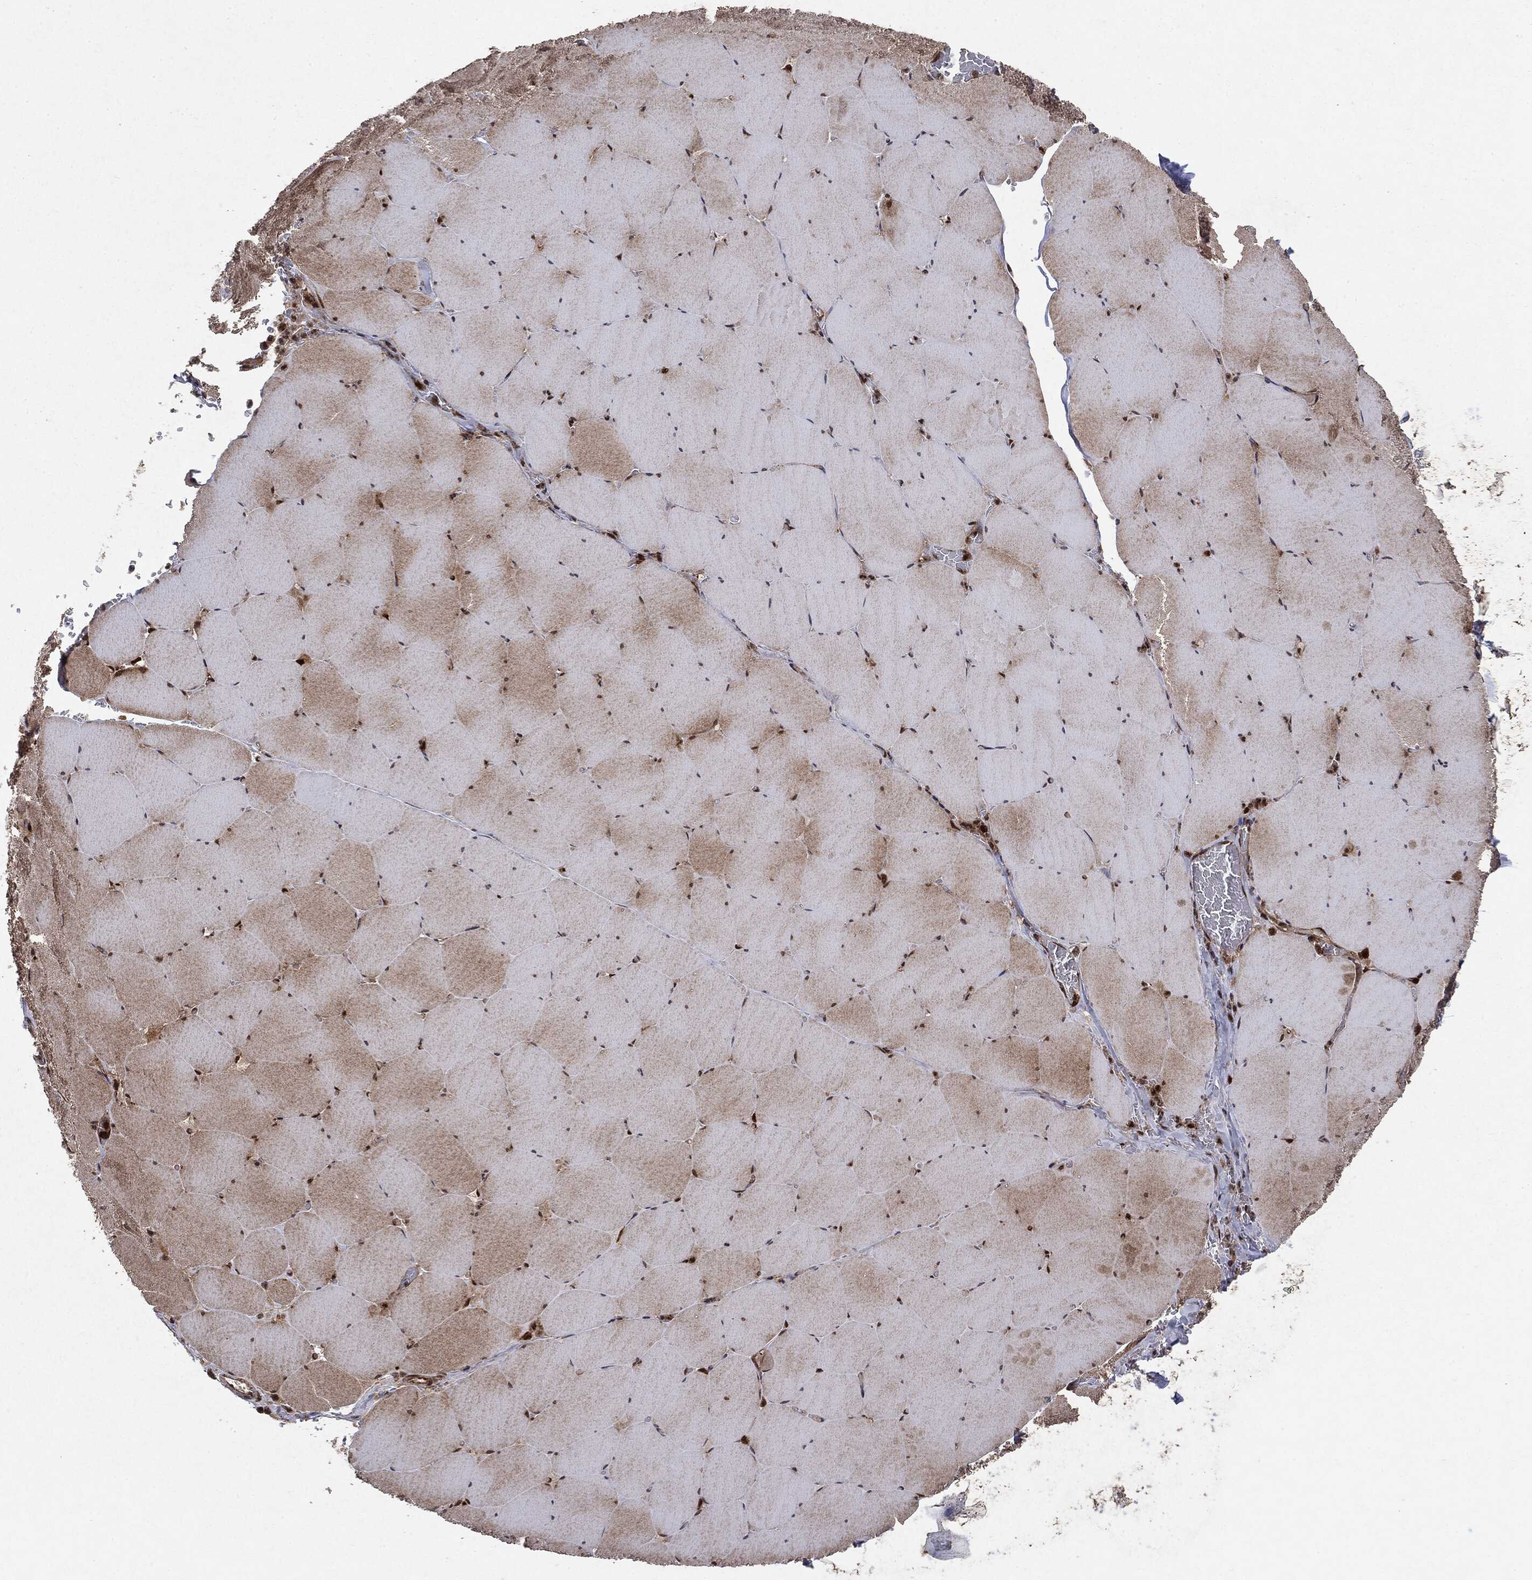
{"staining": {"intensity": "moderate", "quantity": "25%-75%", "location": "cytoplasmic/membranous"}, "tissue": "skeletal muscle", "cell_type": "Myocytes", "image_type": "normal", "snomed": [{"axis": "morphology", "description": "Normal tissue, NOS"}, {"axis": "morphology", "description": "Malignant melanoma, Metastatic site"}, {"axis": "topography", "description": "Skeletal muscle"}], "caption": "Immunohistochemistry staining of normal skeletal muscle, which reveals medium levels of moderate cytoplasmic/membranous positivity in approximately 25%-75% of myocytes indicating moderate cytoplasmic/membranous protein expression. The staining was performed using DAB (3,3'-diaminobenzidine) (brown) for protein detection and nuclei were counterstained in hematoxylin (blue).", "gene": "OTUB1", "patient": {"sex": "male", "age": 50}}